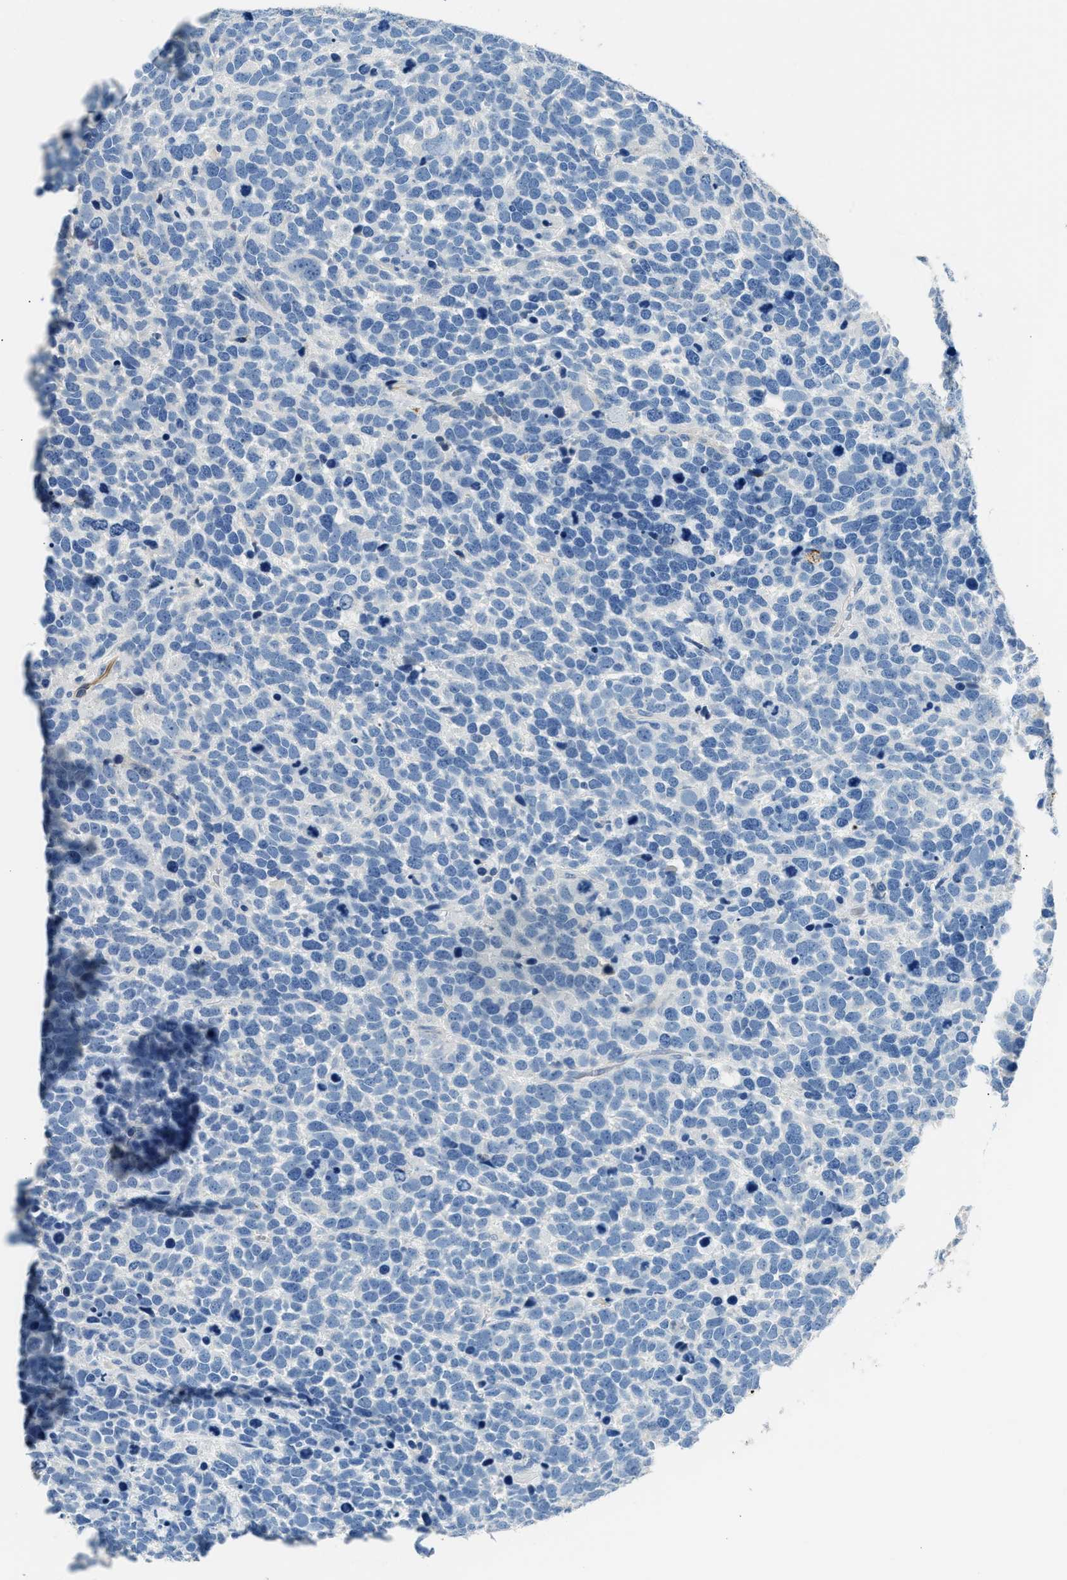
{"staining": {"intensity": "negative", "quantity": "none", "location": "none"}, "tissue": "urothelial cancer", "cell_type": "Tumor cells", "image_type": "cancer", "snomed": [{"axis": "morphology", "description": "Urothelial carcinoma, High grade"}, {"axis": "topography", "description": "Urinary bladder"}], "caption": "High power microscopy histopathology image of an immunohistochemistry image of urothelial cancer, revealing no significant expression in tumor cells.", "gene": "ANXA3", "patient": {"sex": "female", "age": 82}}